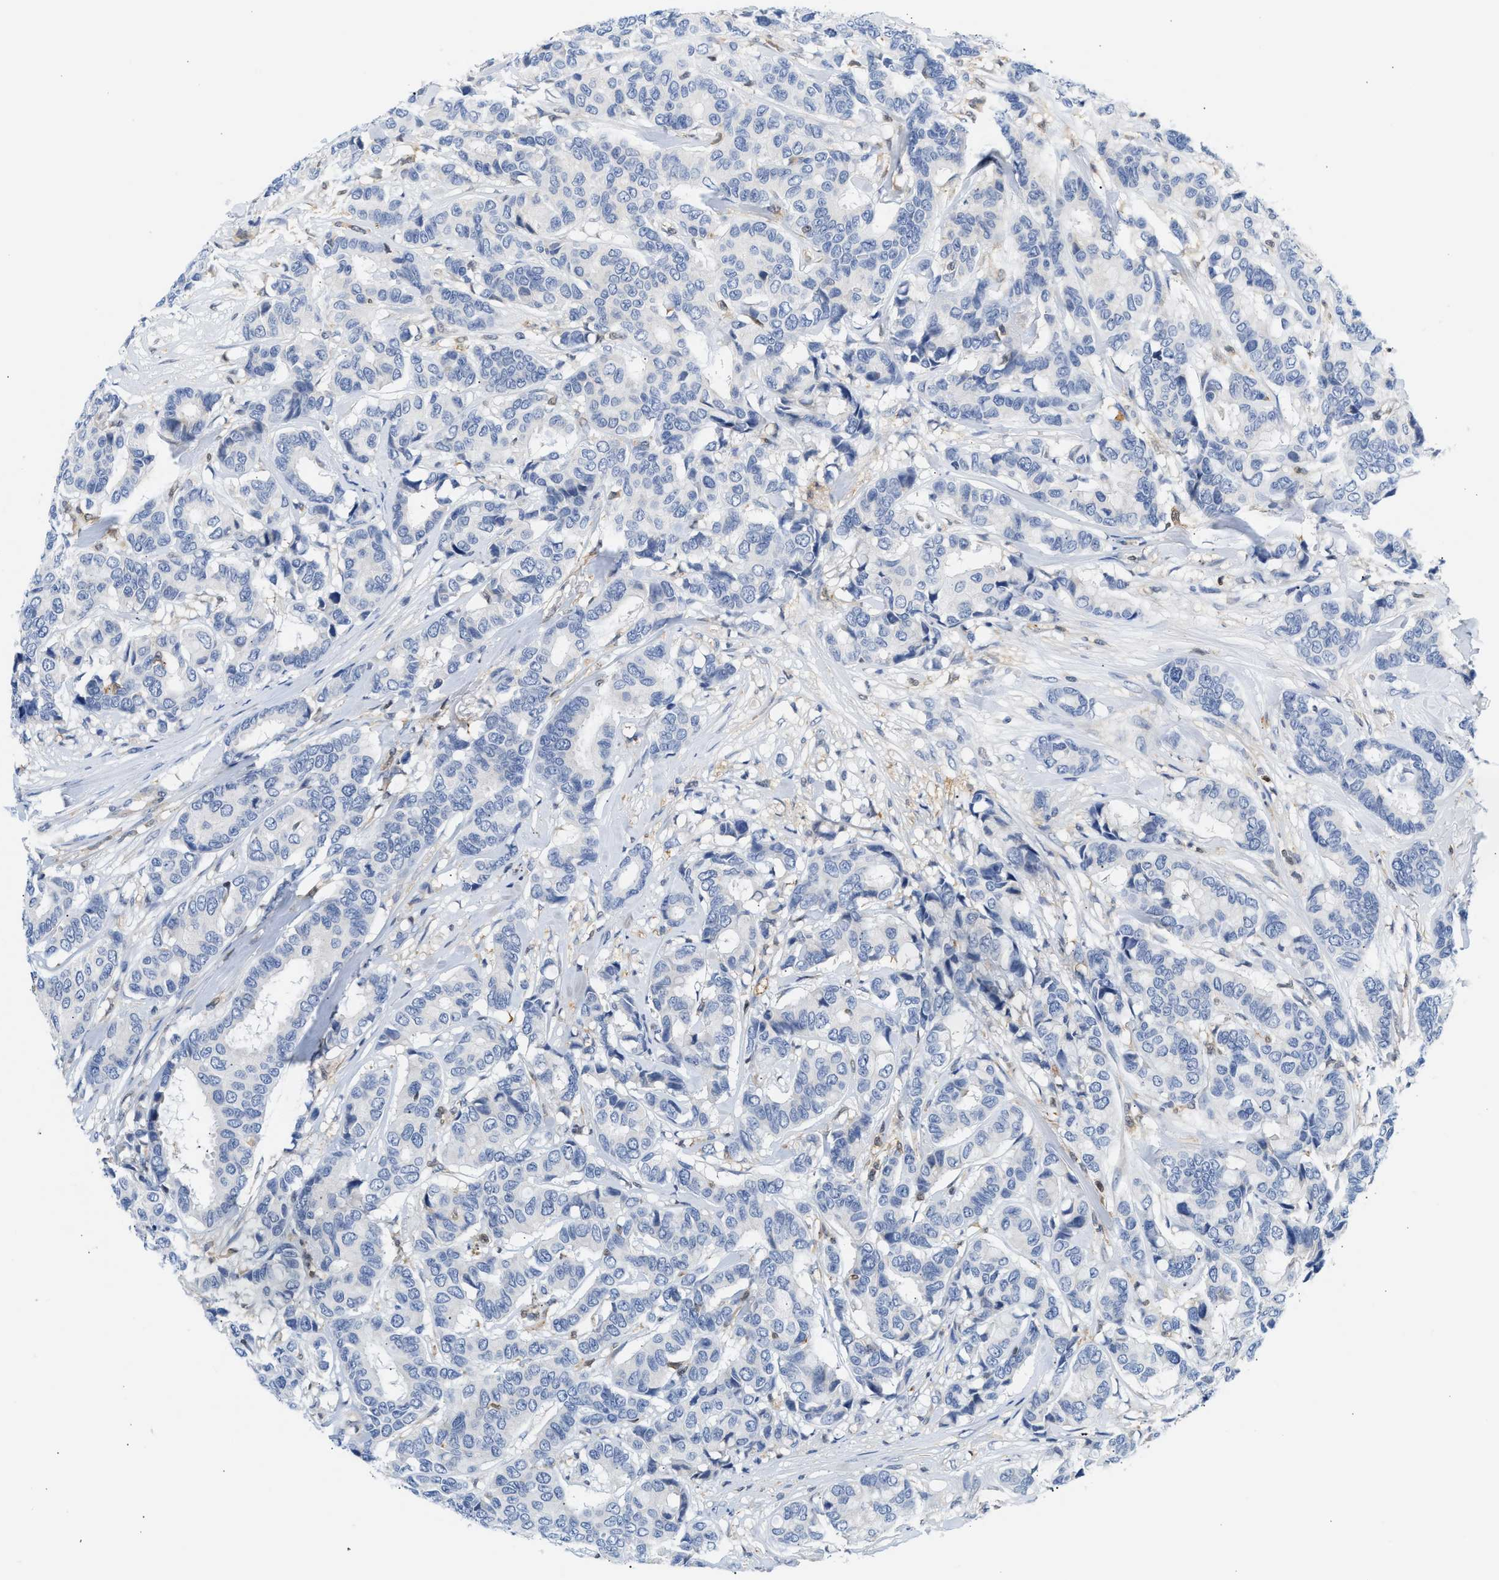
{"staining": {"intensity": "negative", "quantity": "none", "location": "none"}, "tissue": "breast cancer", "cell_type": "Tumor cells", "image_type": "cancer", "snomed": [{"axis": "morphology", "description": "Duct carcinoma"}, {"axis": "topography", "description": "Breast"}], "caption": "The histopathology image demonstrates no significant positivity in tumor cells of invasive ductal carcinoma (breast).", "gene": "SLIT2", "patient": {"sex": "female", "age": 87}}